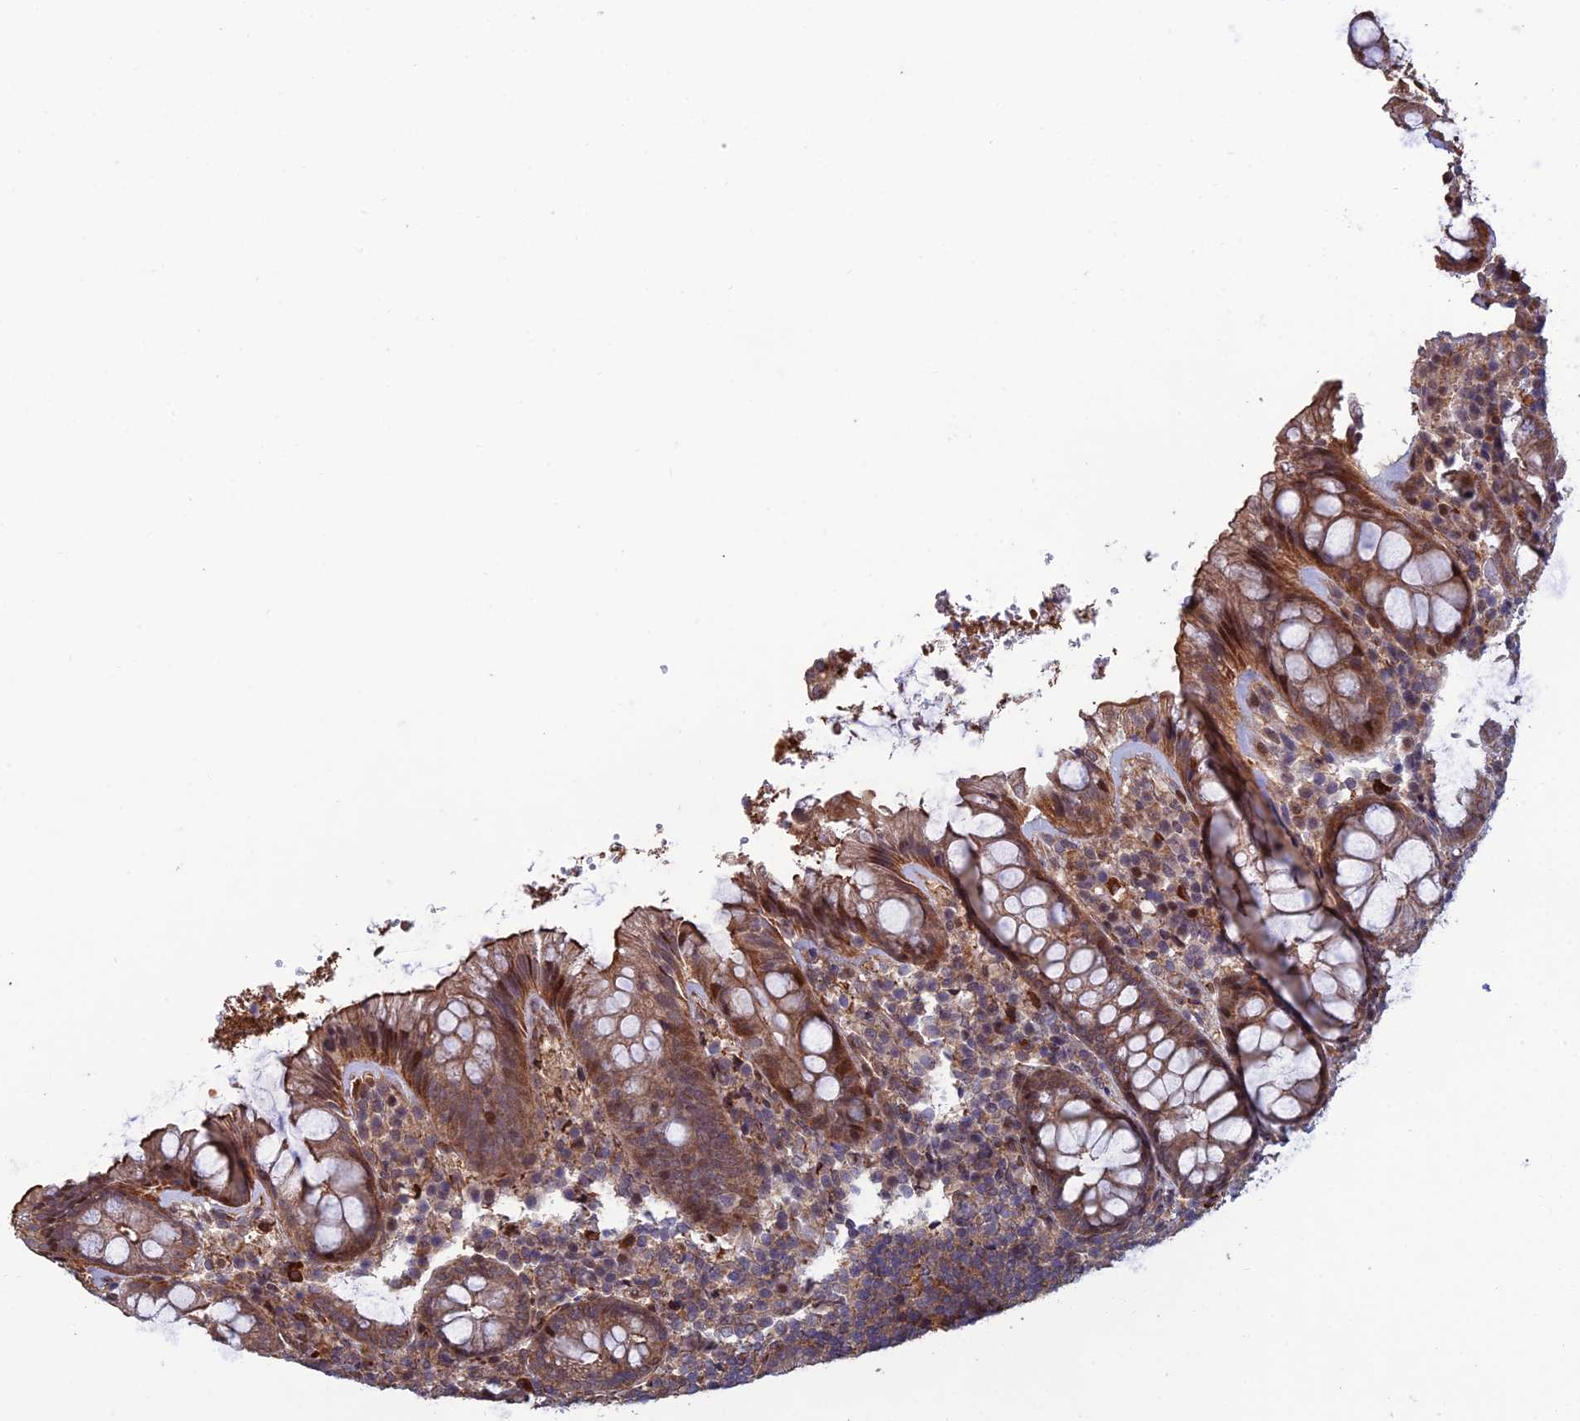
{"staining": {"intensity": "moderate", "quantity": ">75%", "location": "cytoplasmic/membranous,nuclear"}, "tissue": "rectum", "cell_type": "Glandular cells", "image_type": "normal", "snomed": [{"axis": "morphology", "description": "Normal tissue, NOS"}, {"axis": "topography", "description": "Rectum"}], "caption": "Moderate cytoplasmic/membranous,nuclear staining for a protein is identified in about >75% of glandular cells of normal rectum using immunohistochemistry (IHC).", "gene": "CCDC183", "patient": {"sex": "male", "age": 83}}